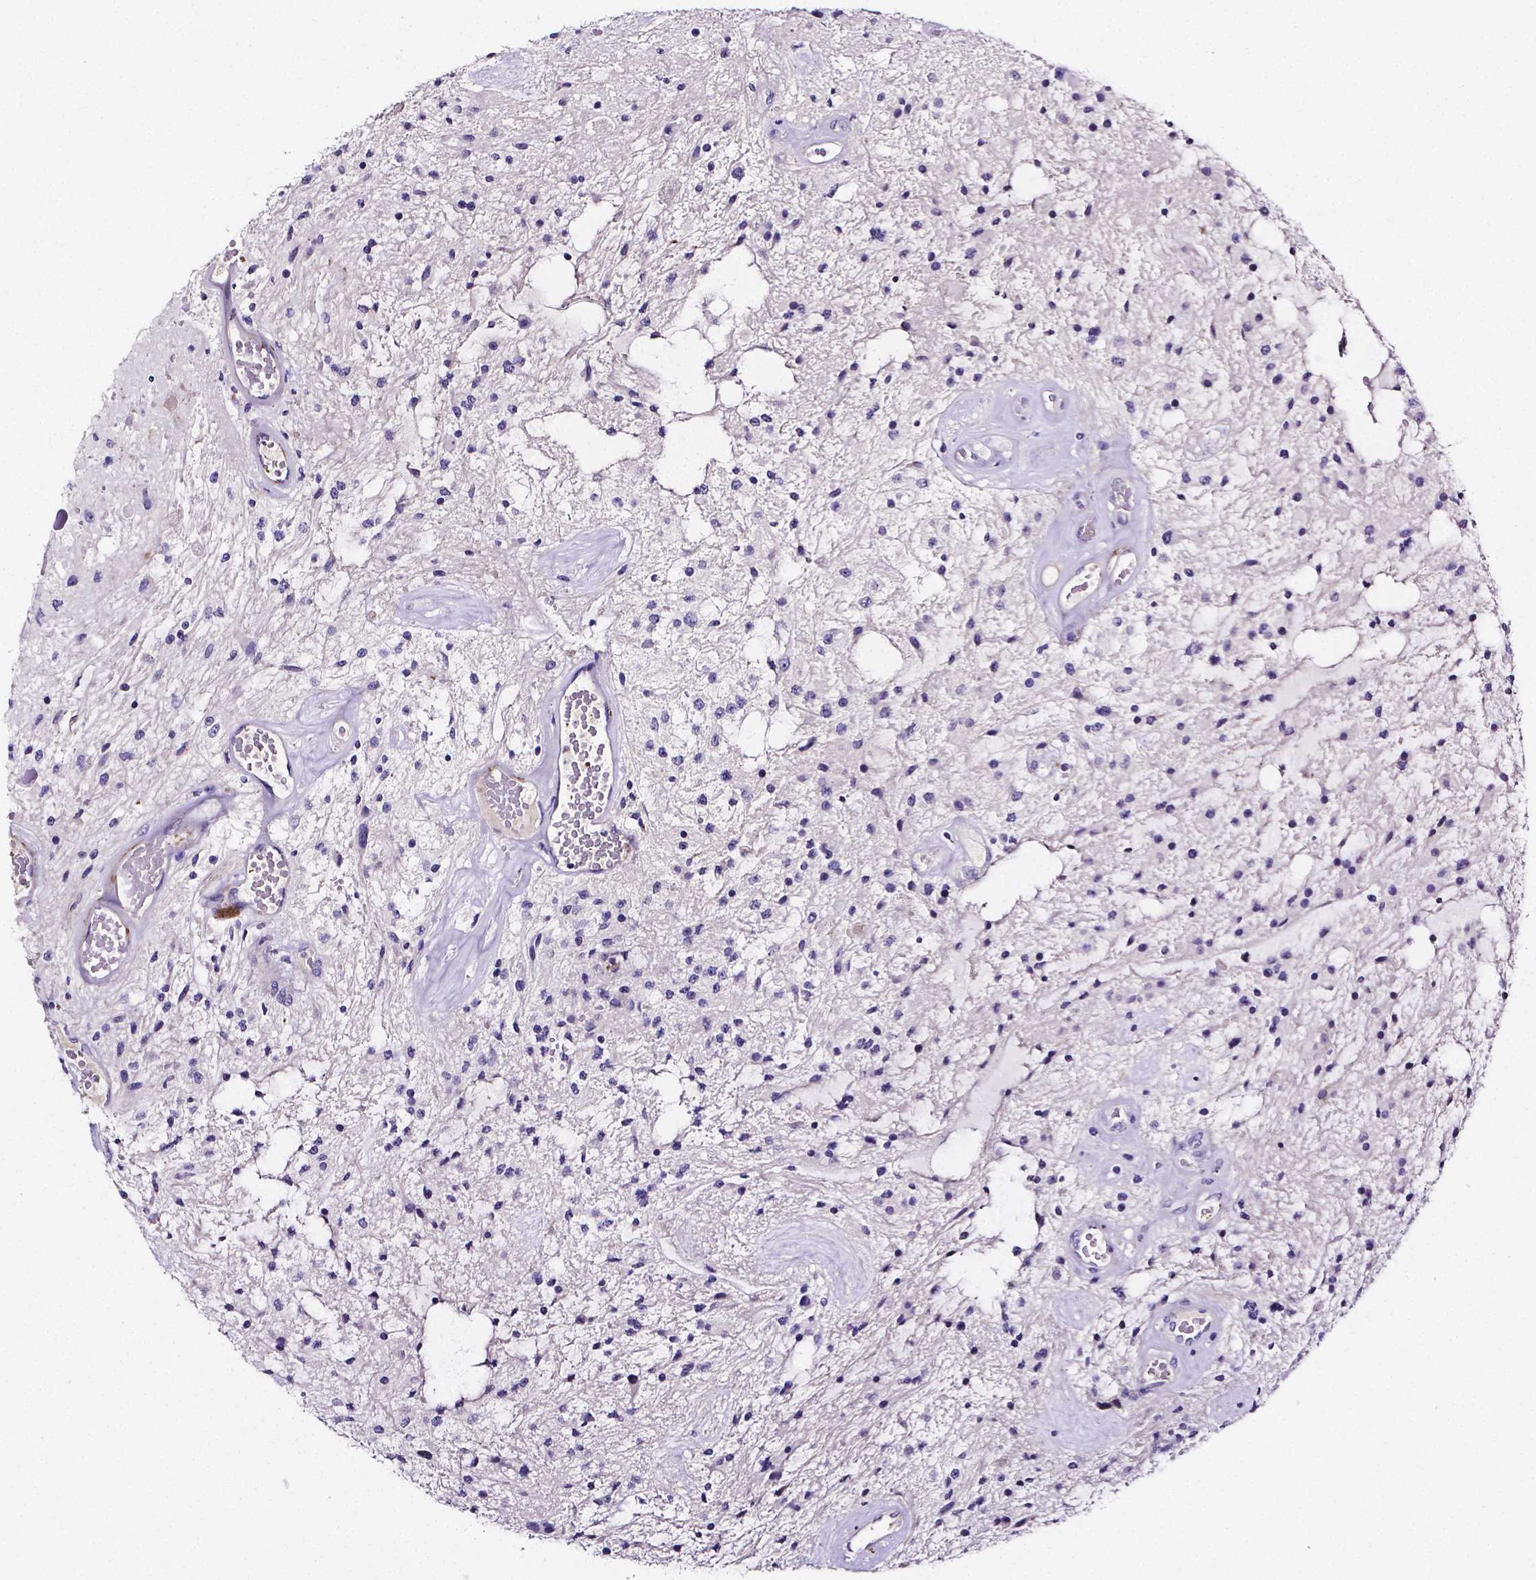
{"staining": {"intensity": "negative", "quantity": "none", "location": "none"}, "tissue": "glioma", "cell_type": "Tumor cells", "image_type": "cancer", "snomed": [{"axis": "morphology", "description": "Glioma, malignant, Low grade"}, {"axis": "topography", "description": "Cerebellum"}], "caption": "This micrograph is of glioma stained with immunohistochemistry to label a protein in brown with the nuclei are counter-stained blue. There is no expression in tumor cells.", "gene": "NRGN", "patient": {"sex": "female", "age": 14}}